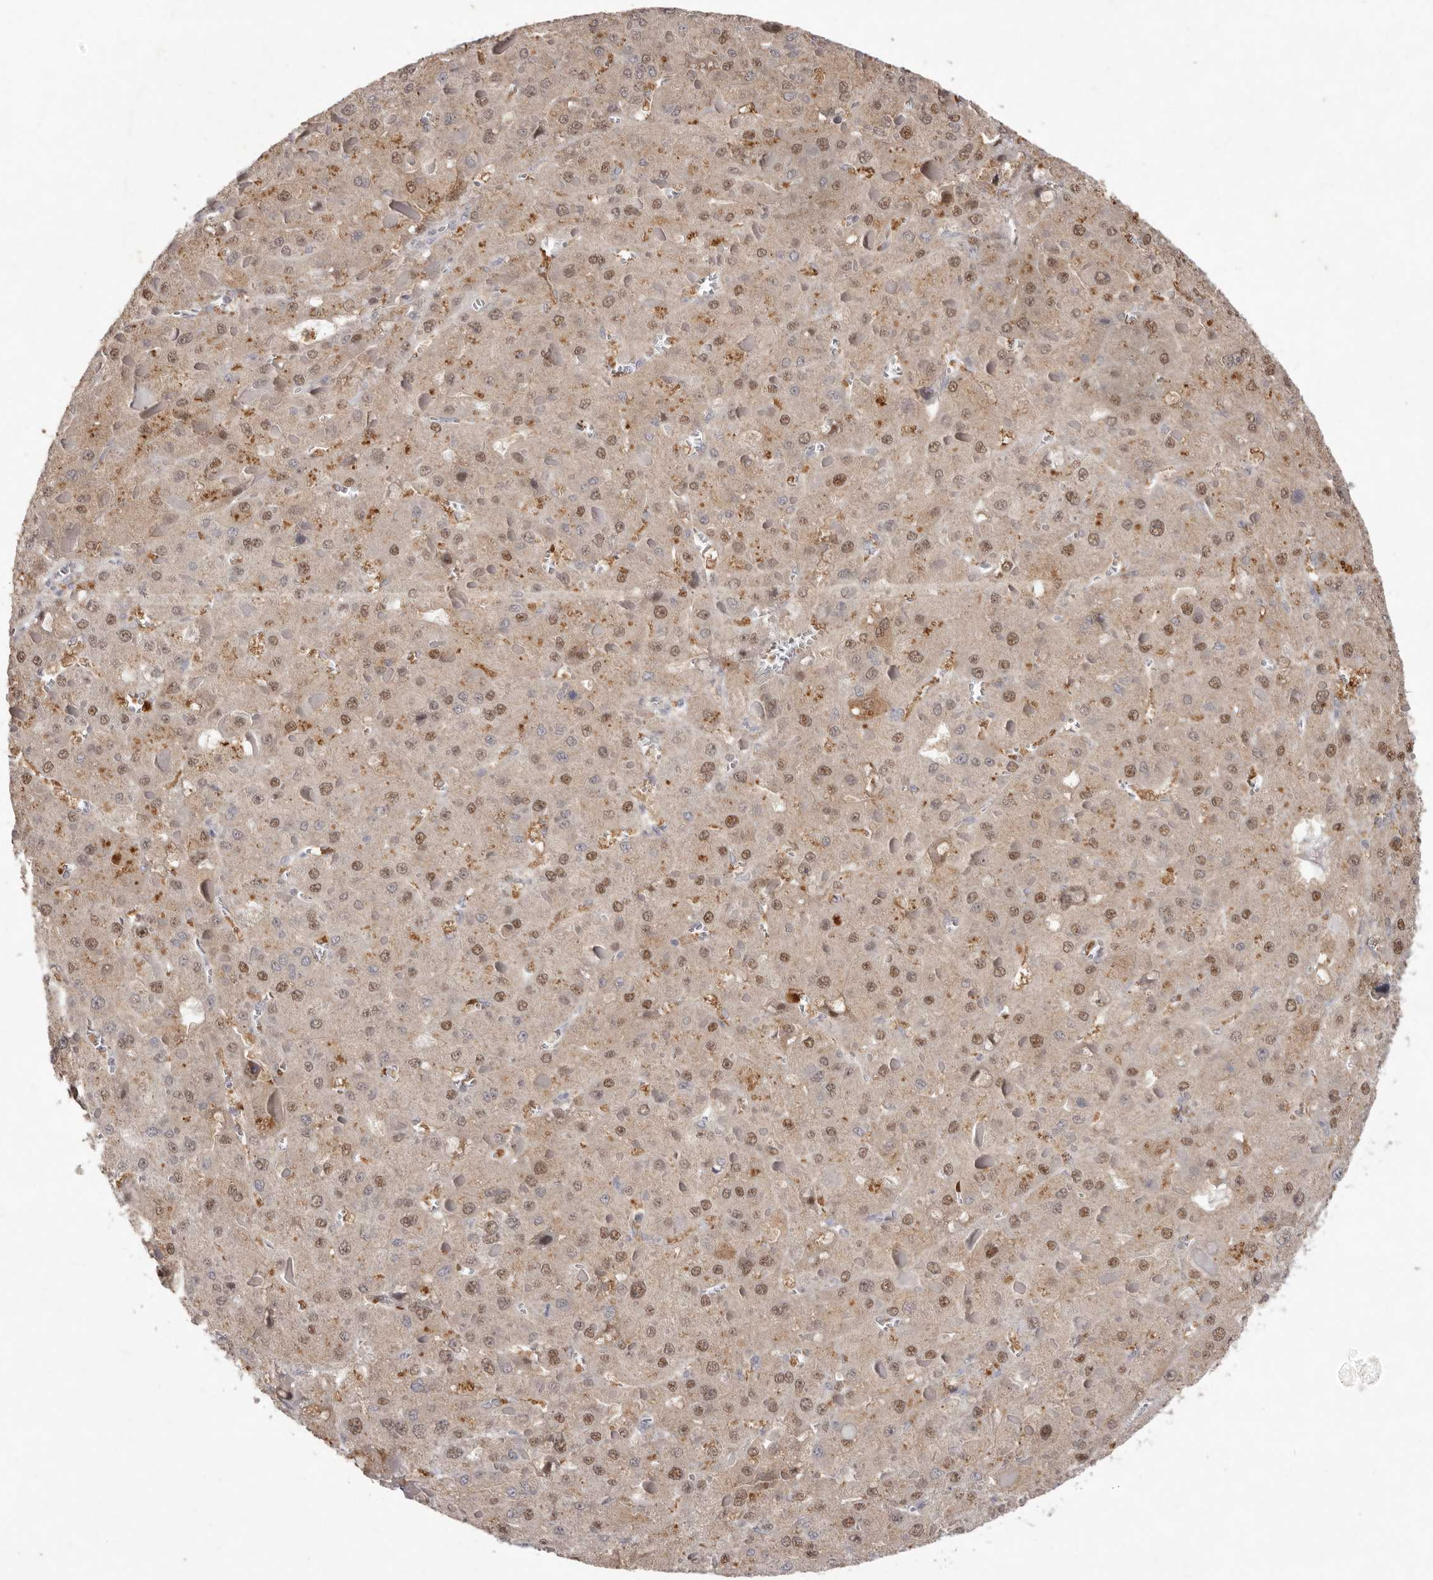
{"staining": {"intensity": "moderate", "quantity": ">75%", "location": "cytoplasmic/membranous,nuclear"}, "tissue": "liver cancer", "cell_type": "Tumor cells", "image_type": "cancer", "snomed": [{"axis": "morphology", "description": "Carcinoma, Hepatocellular, NOS"}, {"axis": "topography", "description": "Liver"}], "caption": "Human liver cancer stained for a protein (brown) demonstrates moderate cytoplasmic/membranous and nuclear positive positivity in approximately >75% of tumor cells.", "gene": "TADA1", "patient": {"sex": "female", "age": 73}}